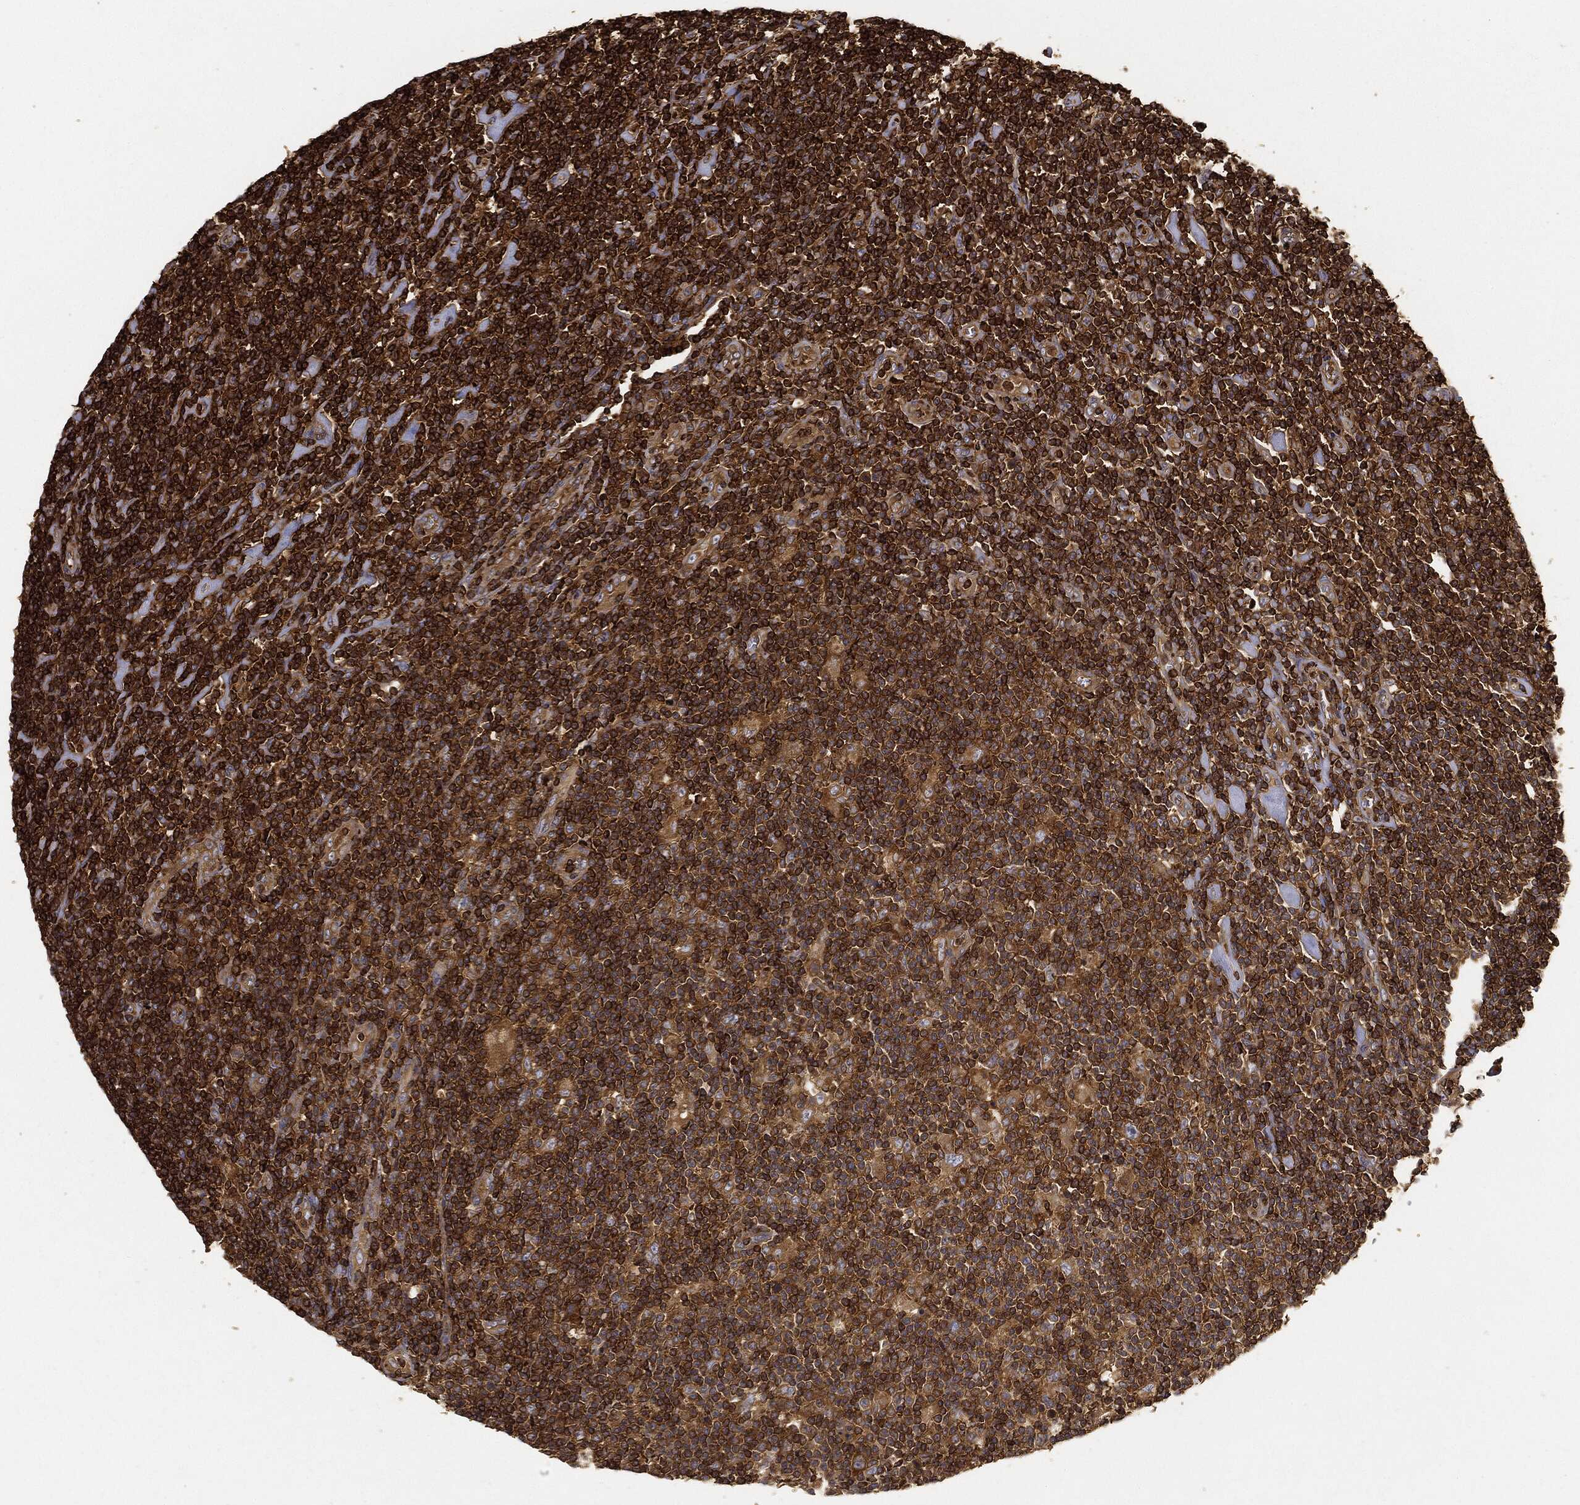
{"staining": {"intensity": "moderate", "quantity": ">75%", "location": "cytoplasmic/membranous"}, "tissue": "lymphoma", "cell_type": "Tumor cells", "image_type": "cancer", "snomed": [{"axis": "morphology", "description": "Hodgkin's disease, NOS"}, {"axis": "topography", "description": "Lymph node"}], "caption": "A micrograph showing moderate cytoplasmic/membranous staining in about >75% of tumor cells in lymphoma, as visualized by brown immunohistochemical staining.", "gene": "WDR1", "patient": {"sex": "male", "age": 40}}